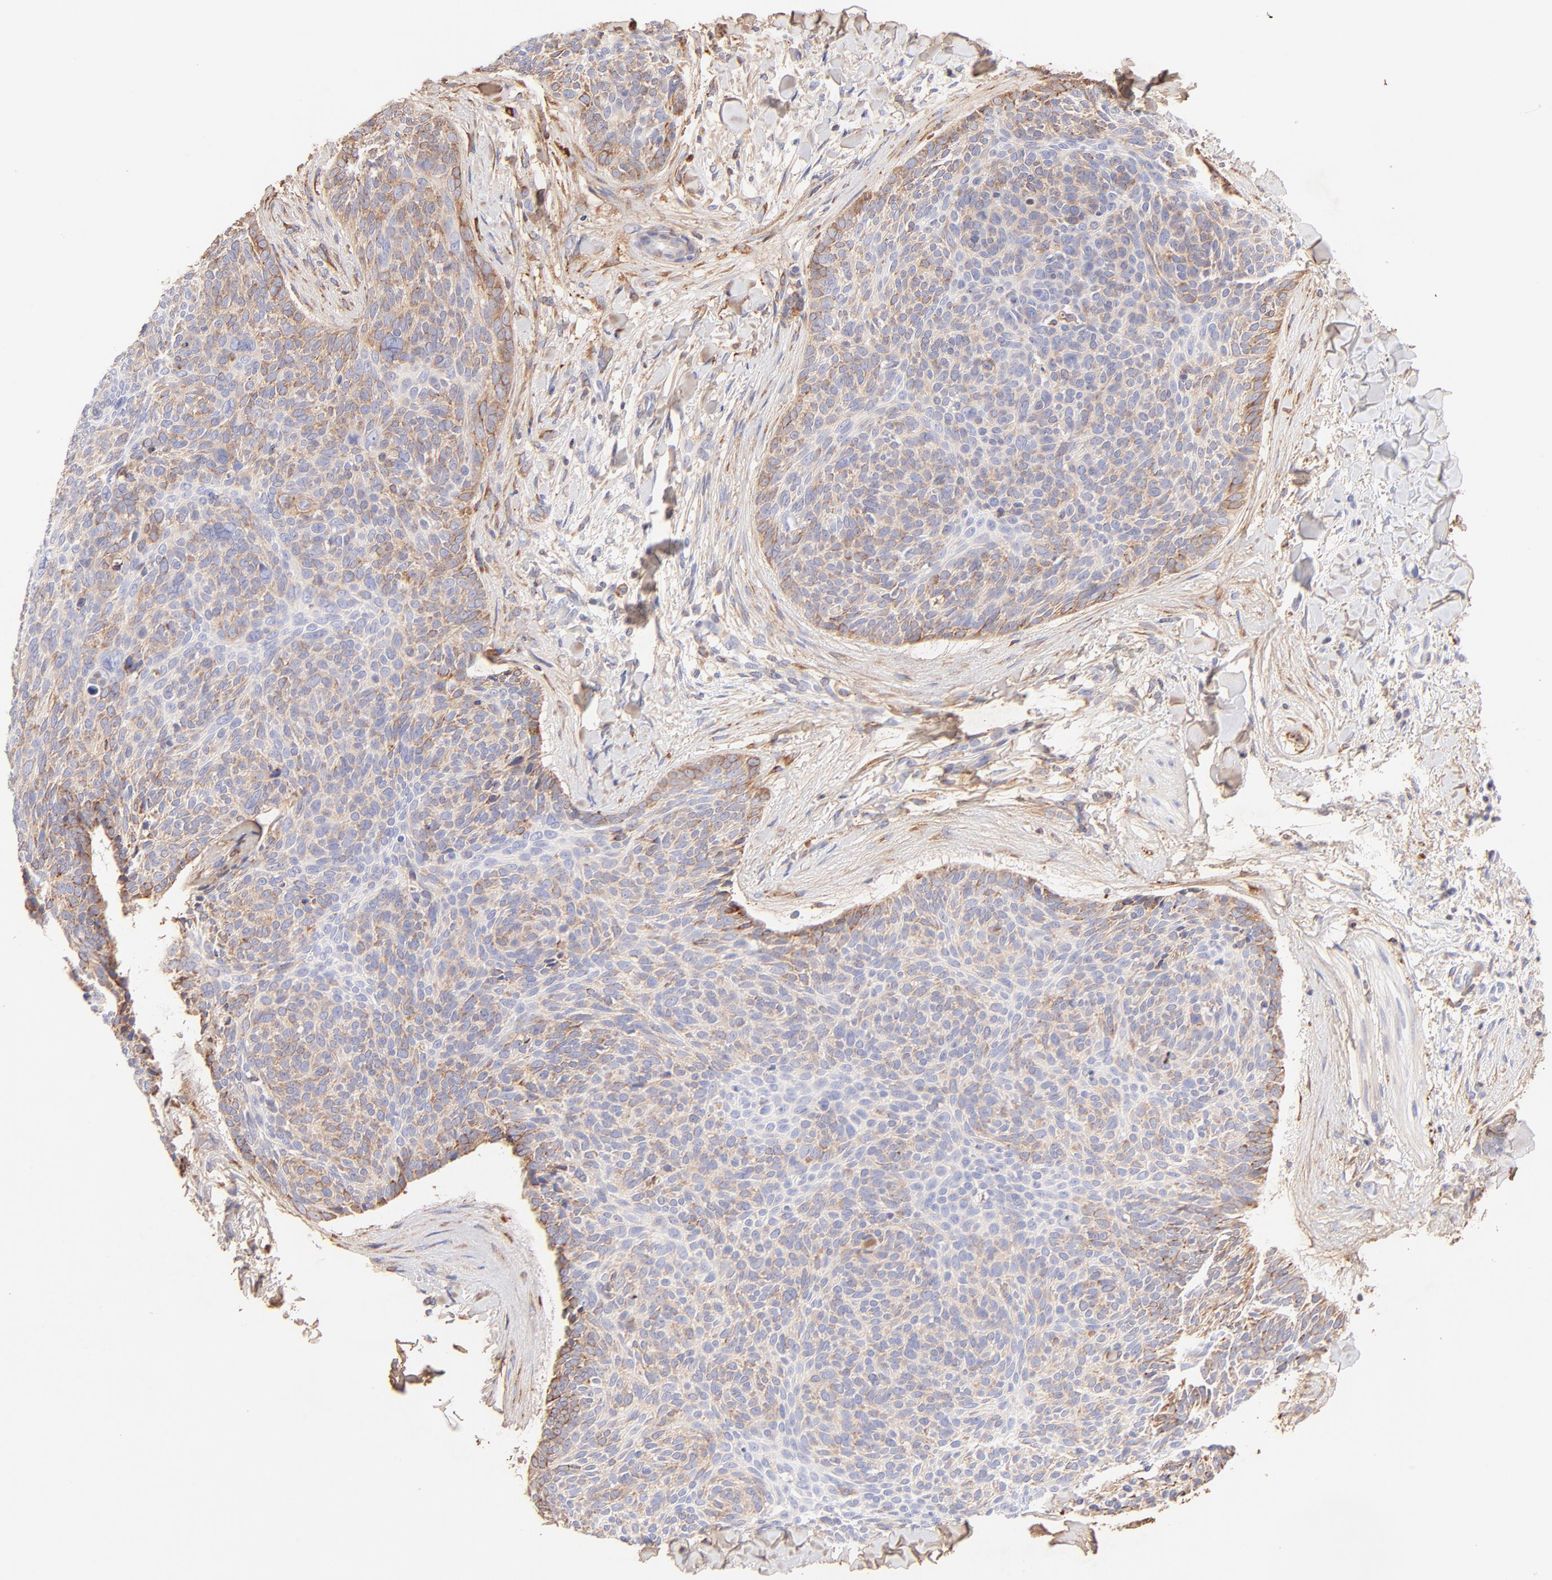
{"staining": {"intensity": "weak", "quantity": ">75%", "location": "cytoplasmic/membranous"}, "tissue": "skin cancer", "cell_type": "Tumor cells", "image_type": "cancer", "snomed": [{"axis": "morphology", "description": "Normal tissue, NOS"}, {"axis": "morphology", "description": "Basal cell carcinoma"}, {"axis": "topography", "description": "Skin"}], "caption": "This image reveals skin cancer (basal cell carcinoma) stained with immunohistochemistry (IHC) to label a protein in brown. The cytoplasmic/membranous of tumor cells show weak positivity for the protein. Nuclei are counter-stained blue.", "gene": "BGN", "patient": {"sex": "female", "age": 57}}